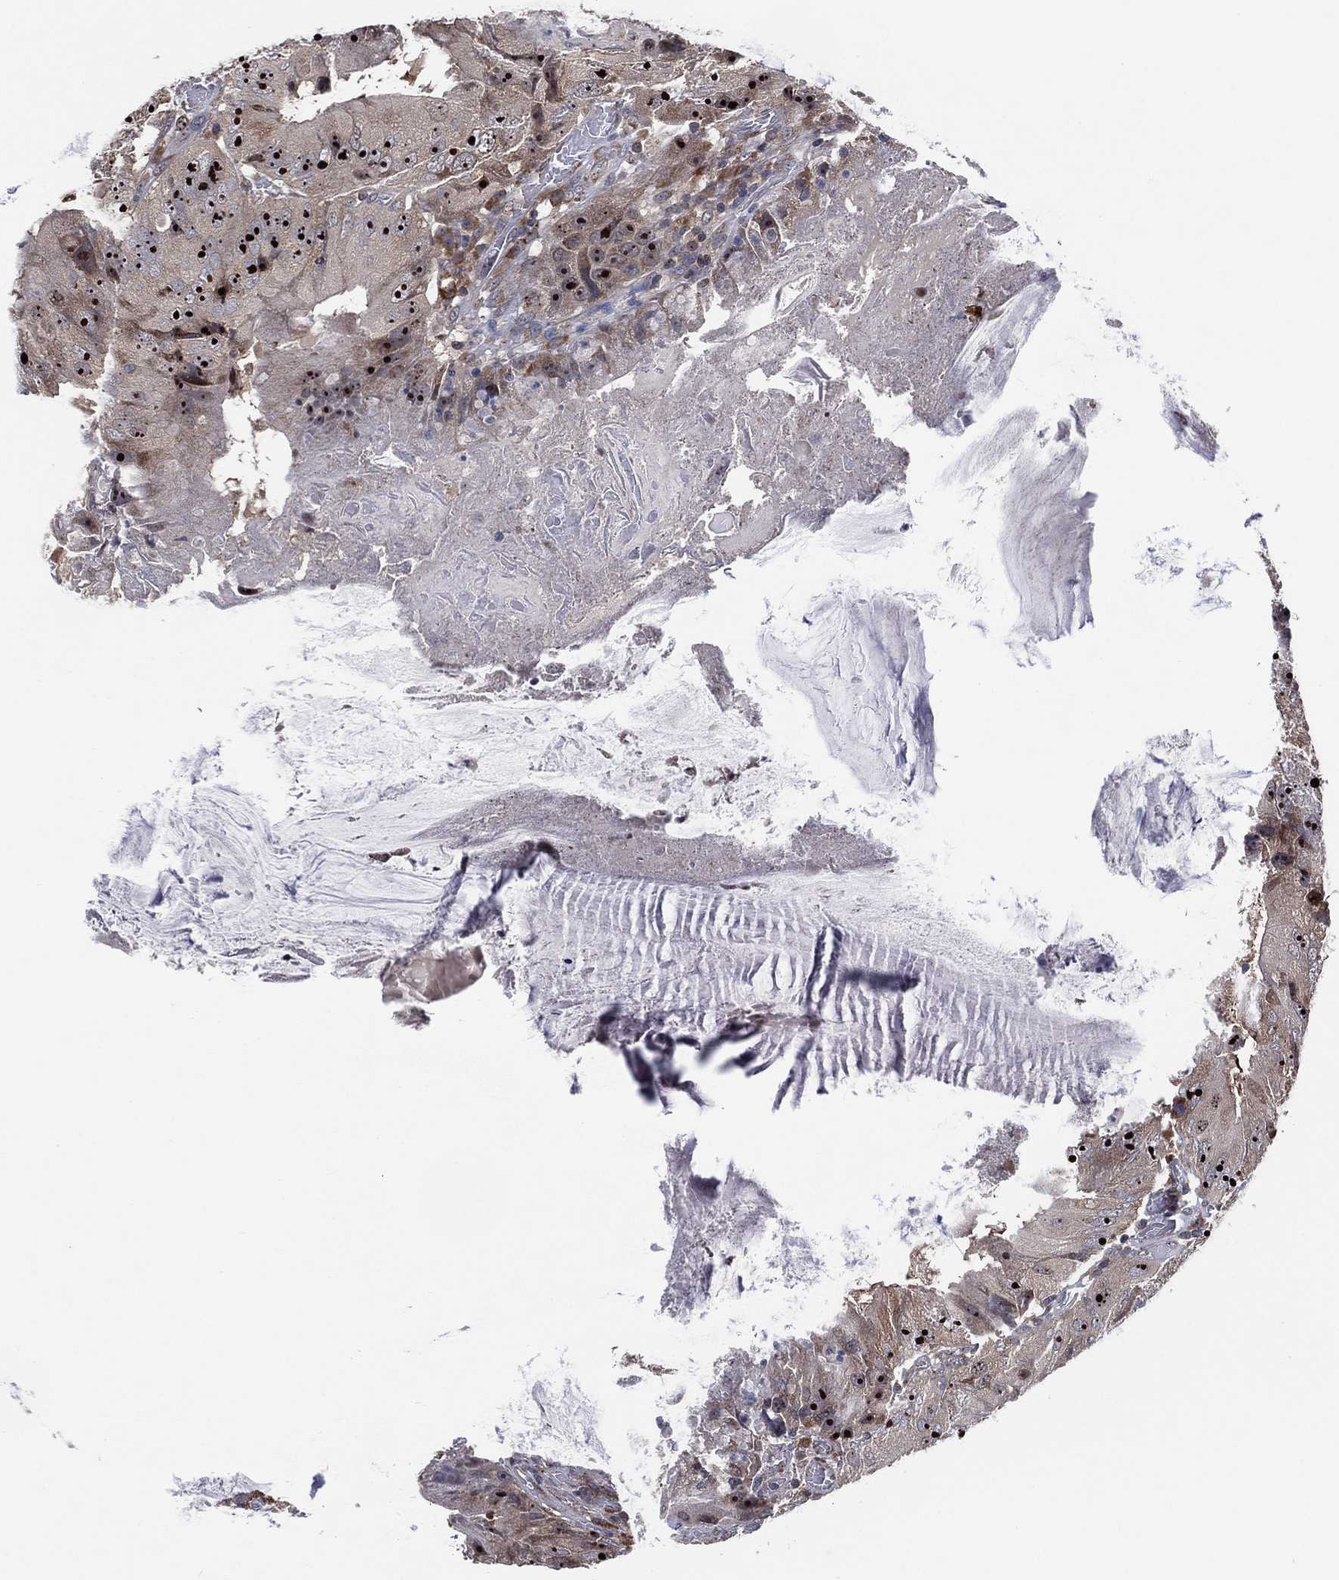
{"staining": {"intensity": "strong", "quantity": "<25%", "location": "nuclear"}, "tissue": "colorectal cancer", "cell_type": "Tumor cells", "image_type": "cancer", "snomed": [{"axis": "morphology", "description": "Adenocarcinoma, NOS"}, {"axis": "topography", "description": "Colon"}], "caption": "Immunohistochemical staining of human colorectal cancer displays strong nuclear protein staining in about <25% of tumor cells. (Brightfield microscopy of DAB IHC at high magnification).", "gene": "FAM104A", "patient": {"sex": "female", "age": 86}}